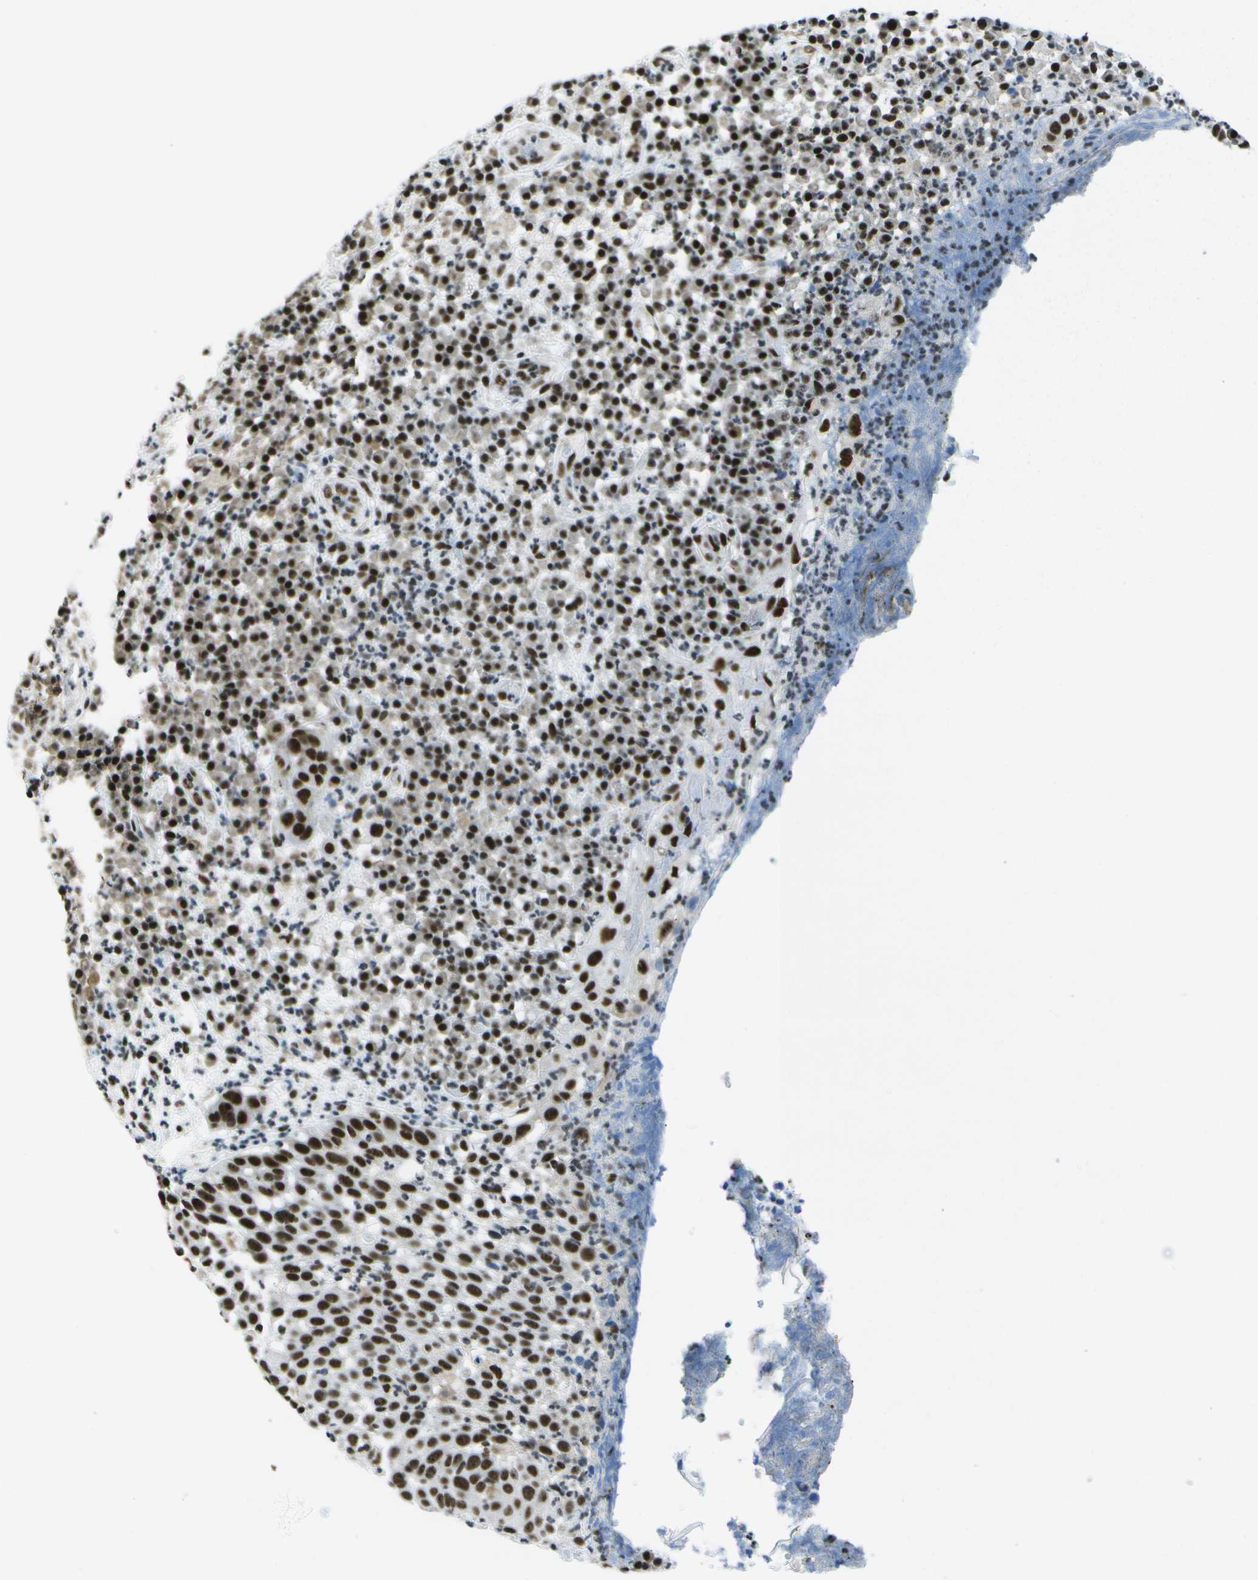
{"staining": {"intensity": "strong", "quantity": ">75%", "location": "nuclear"}, "tissue": "skin cancer", "cell_type": "Tumor cells", "image_type": "cancer", "snomed": [{"axis": "morphology", "description": "Squamous cell carcinoma in situ, NOS"}, {"axis": "morphology", "description": "Squamous cell carcinoma, NOS"}, {"axis": "topography", "description": "Skin"}], "caption": "Immunohistochemistry (DAB) staining of squamous cell carcinoma in situ (skin) exhibits strong nuclear protein staining in about >75% of tumor cells.", "gene": "NSRP1", "patient": {"sex": "male", "age": 93}}